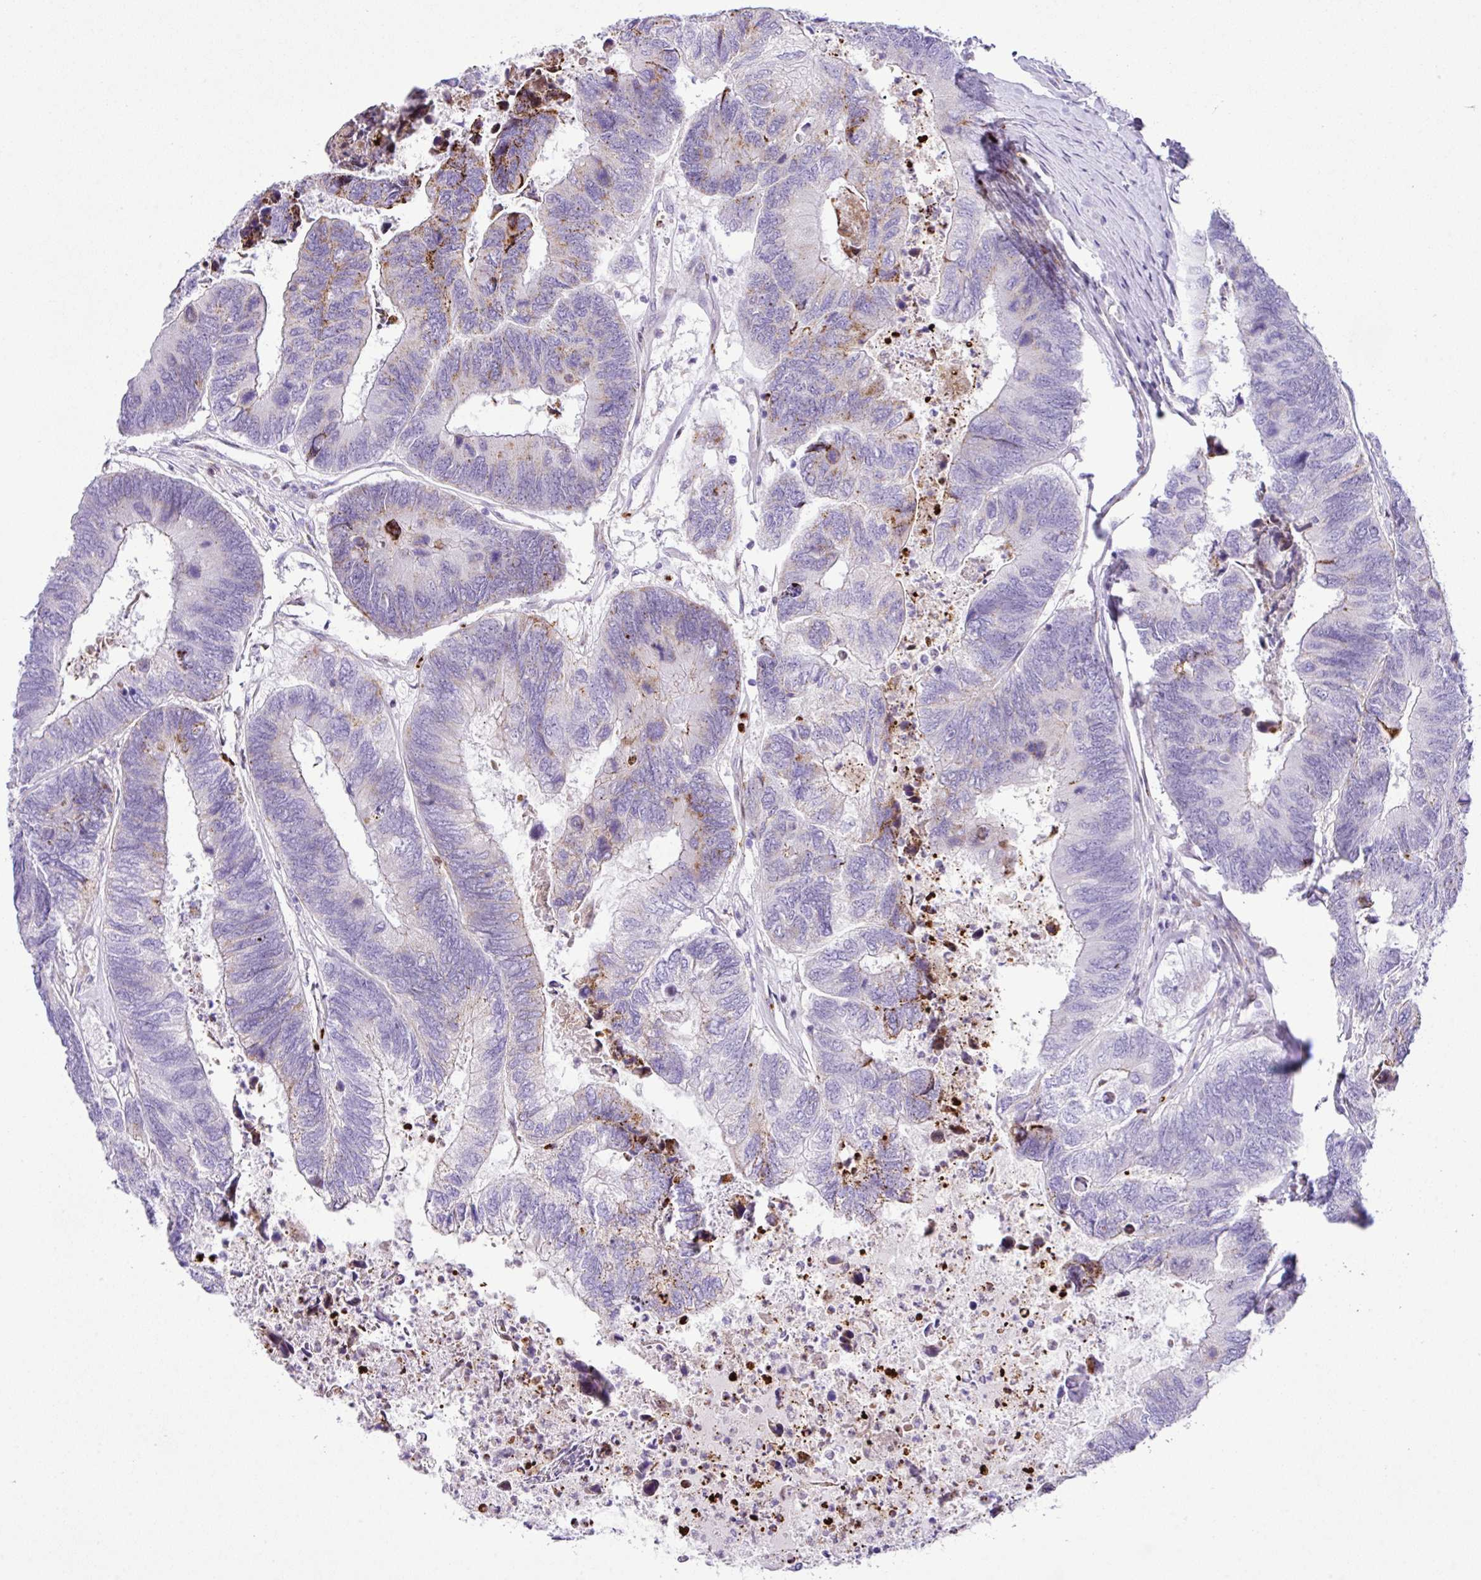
{"staining": {"intensity": "moderate", "quantity": "<25%", "location": "cytoplasmic/membranous"}, "tissue": "colorectal cancer", "cell_type": "Tumor cells", "image_type": "cancer", "snomed": [{"axis": "morphology", "description": "Adenocarcinoma, NOS"}, {"axis": "topography", "description": "Colon"}], "caption": "Moderate cytoplasmic/membranous protein expression is present in about <25% of tumor cells in colorectal cancer (adenocarcinoma). Nuclei are stained in blue.", "gene": "RCAN2", "patient": {"sex": "female", "age": 67}}